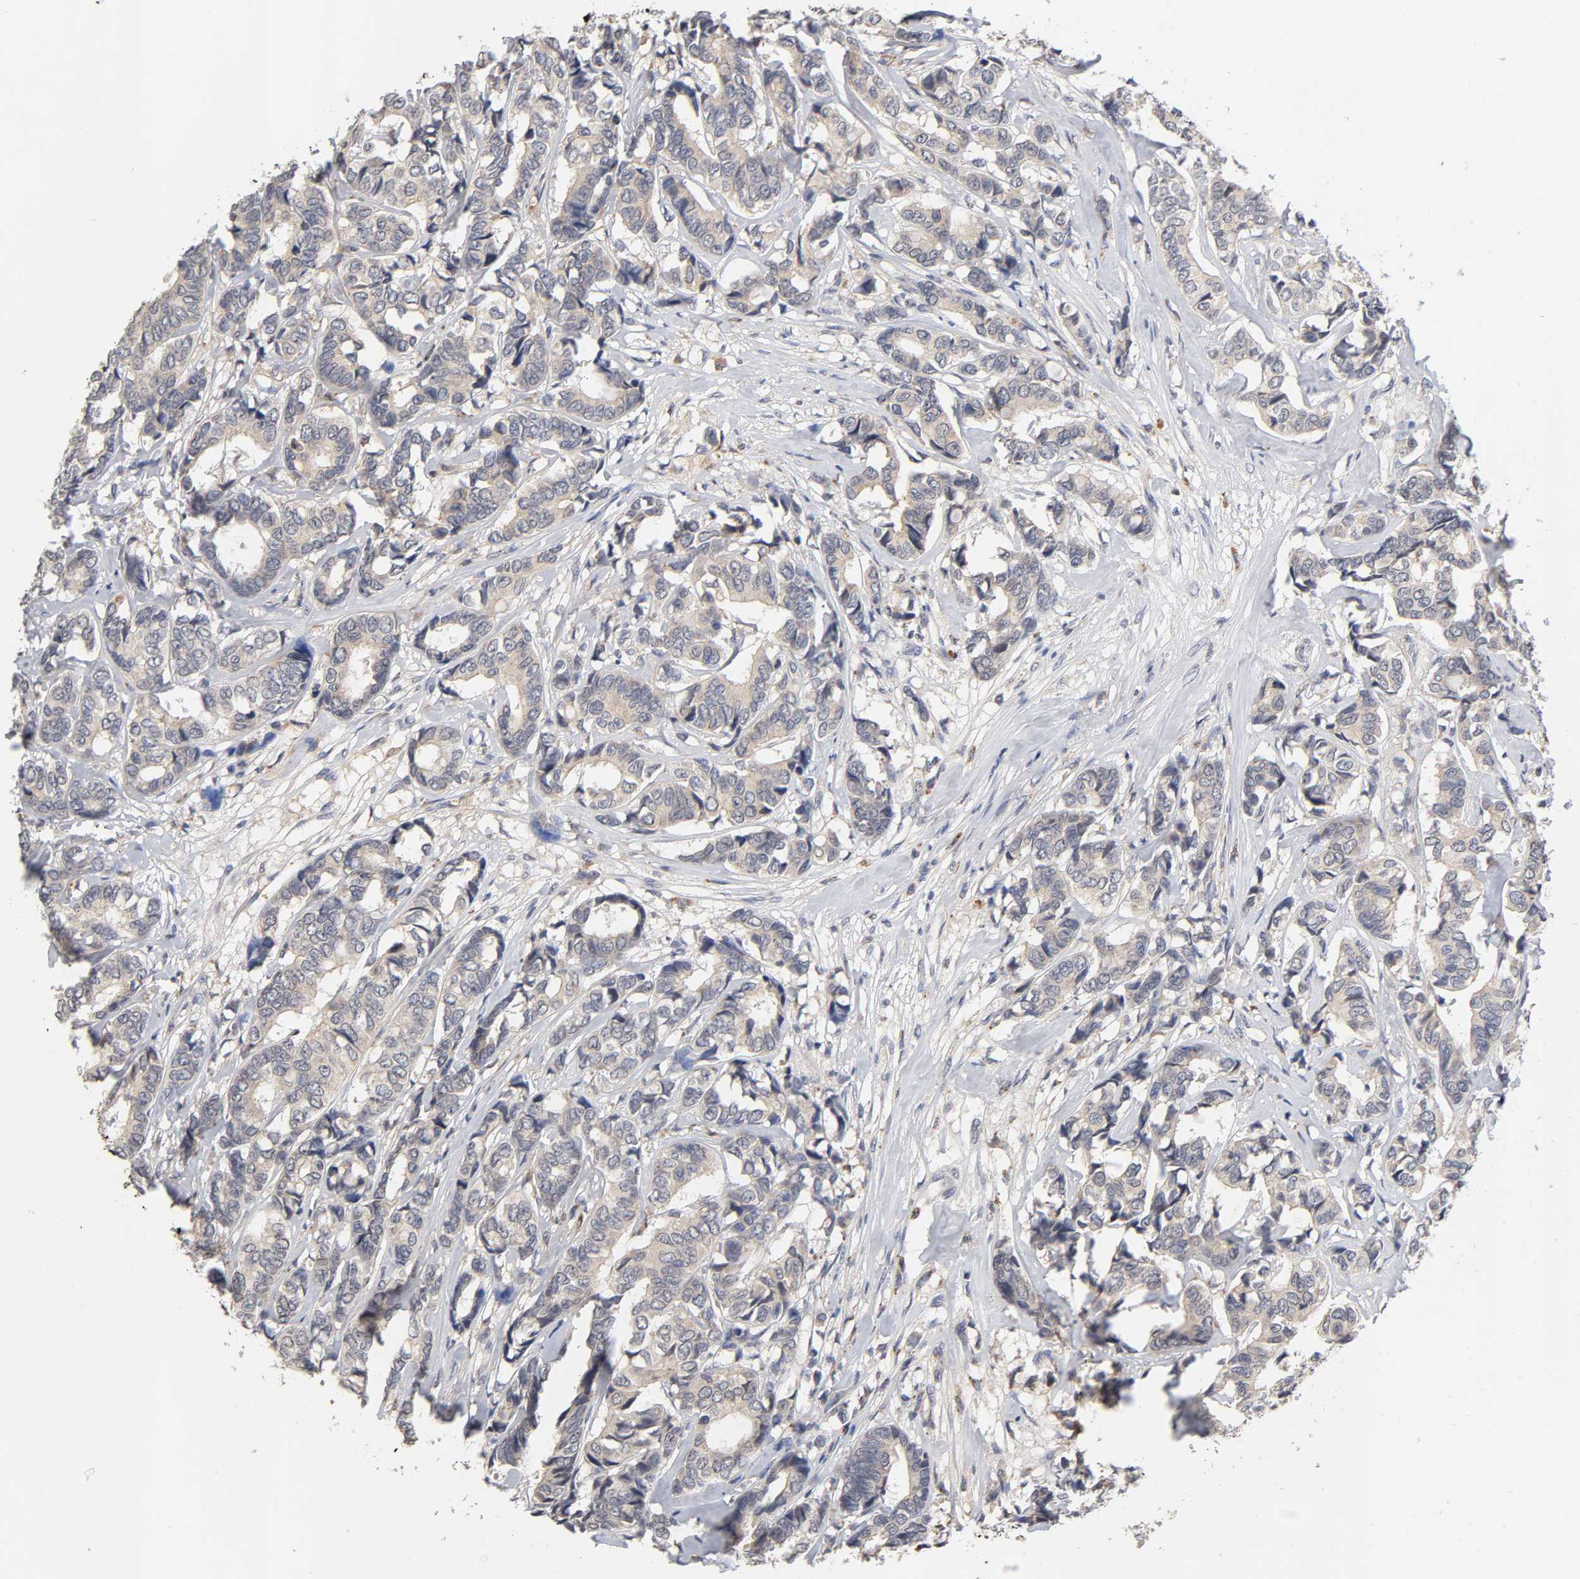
{"staining": {"intensity": "weak", "quantity": ">75%", "location": "cytoplasmic/membranous"}, "tissue": "breast cancer", "cell_type": "Tumor cells", "image_type": "cancer", "snomed": [{"axis": "morphology", "description": "Duct carcinoma"}, {"axis": "topography", "description": "Breast"}], "caption": "Weak cytoplasmic/membranous staining for a protein is appreciated in approximately >75% of tumor cells of intraductal carcinoma (breast) using IHC.", "gene": "CXADR", "patient": {"sex": "female", "age": 87}}